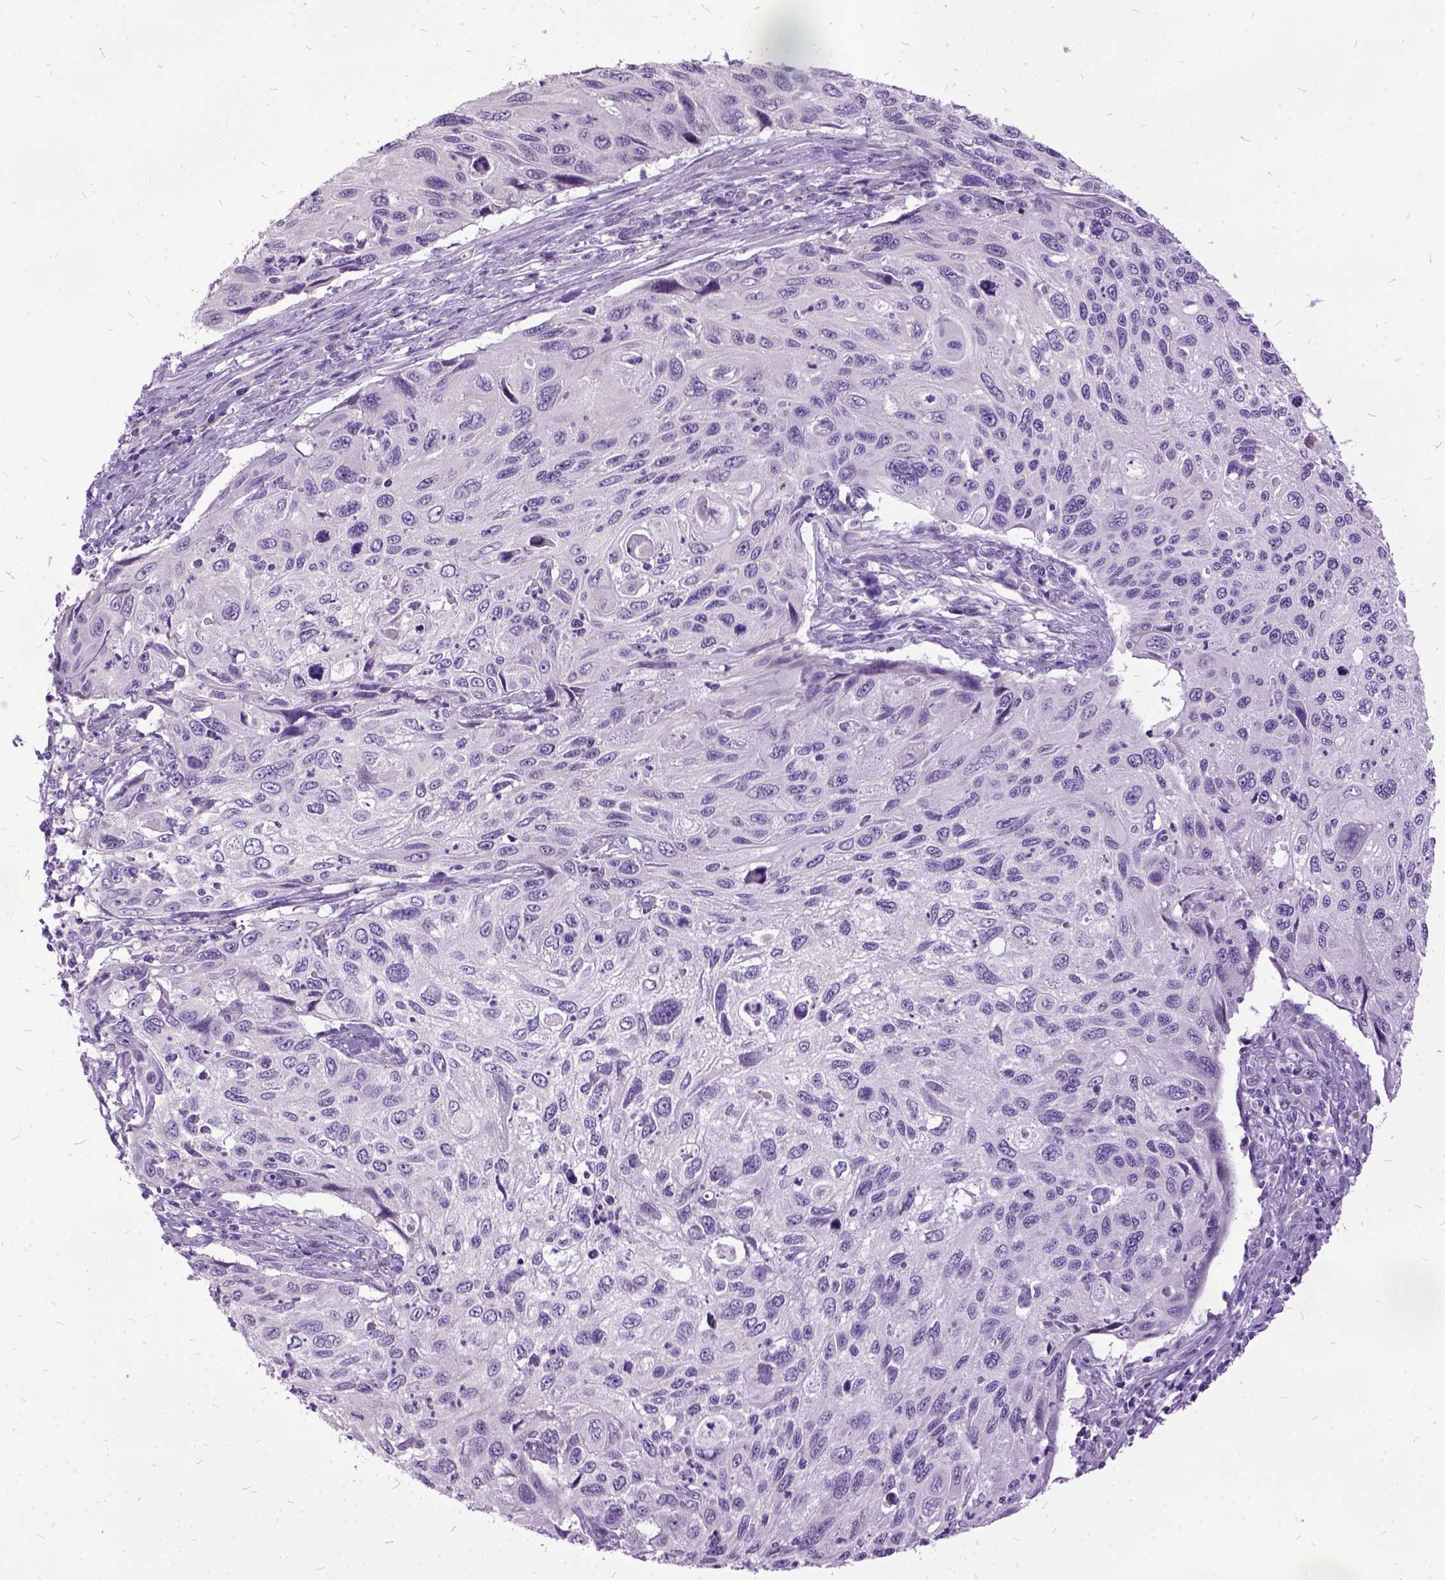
{"staining": {"intensity": "negative", "quantity": "none", "location": "none"}, "tissue": "cervical cancer", "cell_type": "Tumor cells", "image_type": "cancer", "snomed": [{"axis": "morphology", "description": "Squamous cell carcinoma, NOS"}, {"axis": "topography", "description": "Cervix"}], "caption": "High magnification brightfield microscopy of squamous cell carcinoma (cervical) stained with DAB (3,3'-diaminobenzidine) (brown) and counterstained with hematoxylin (blue): tumor cells show no significant staining.", "gene": "MME", "patient": {"sex": "female", "age": 70}}